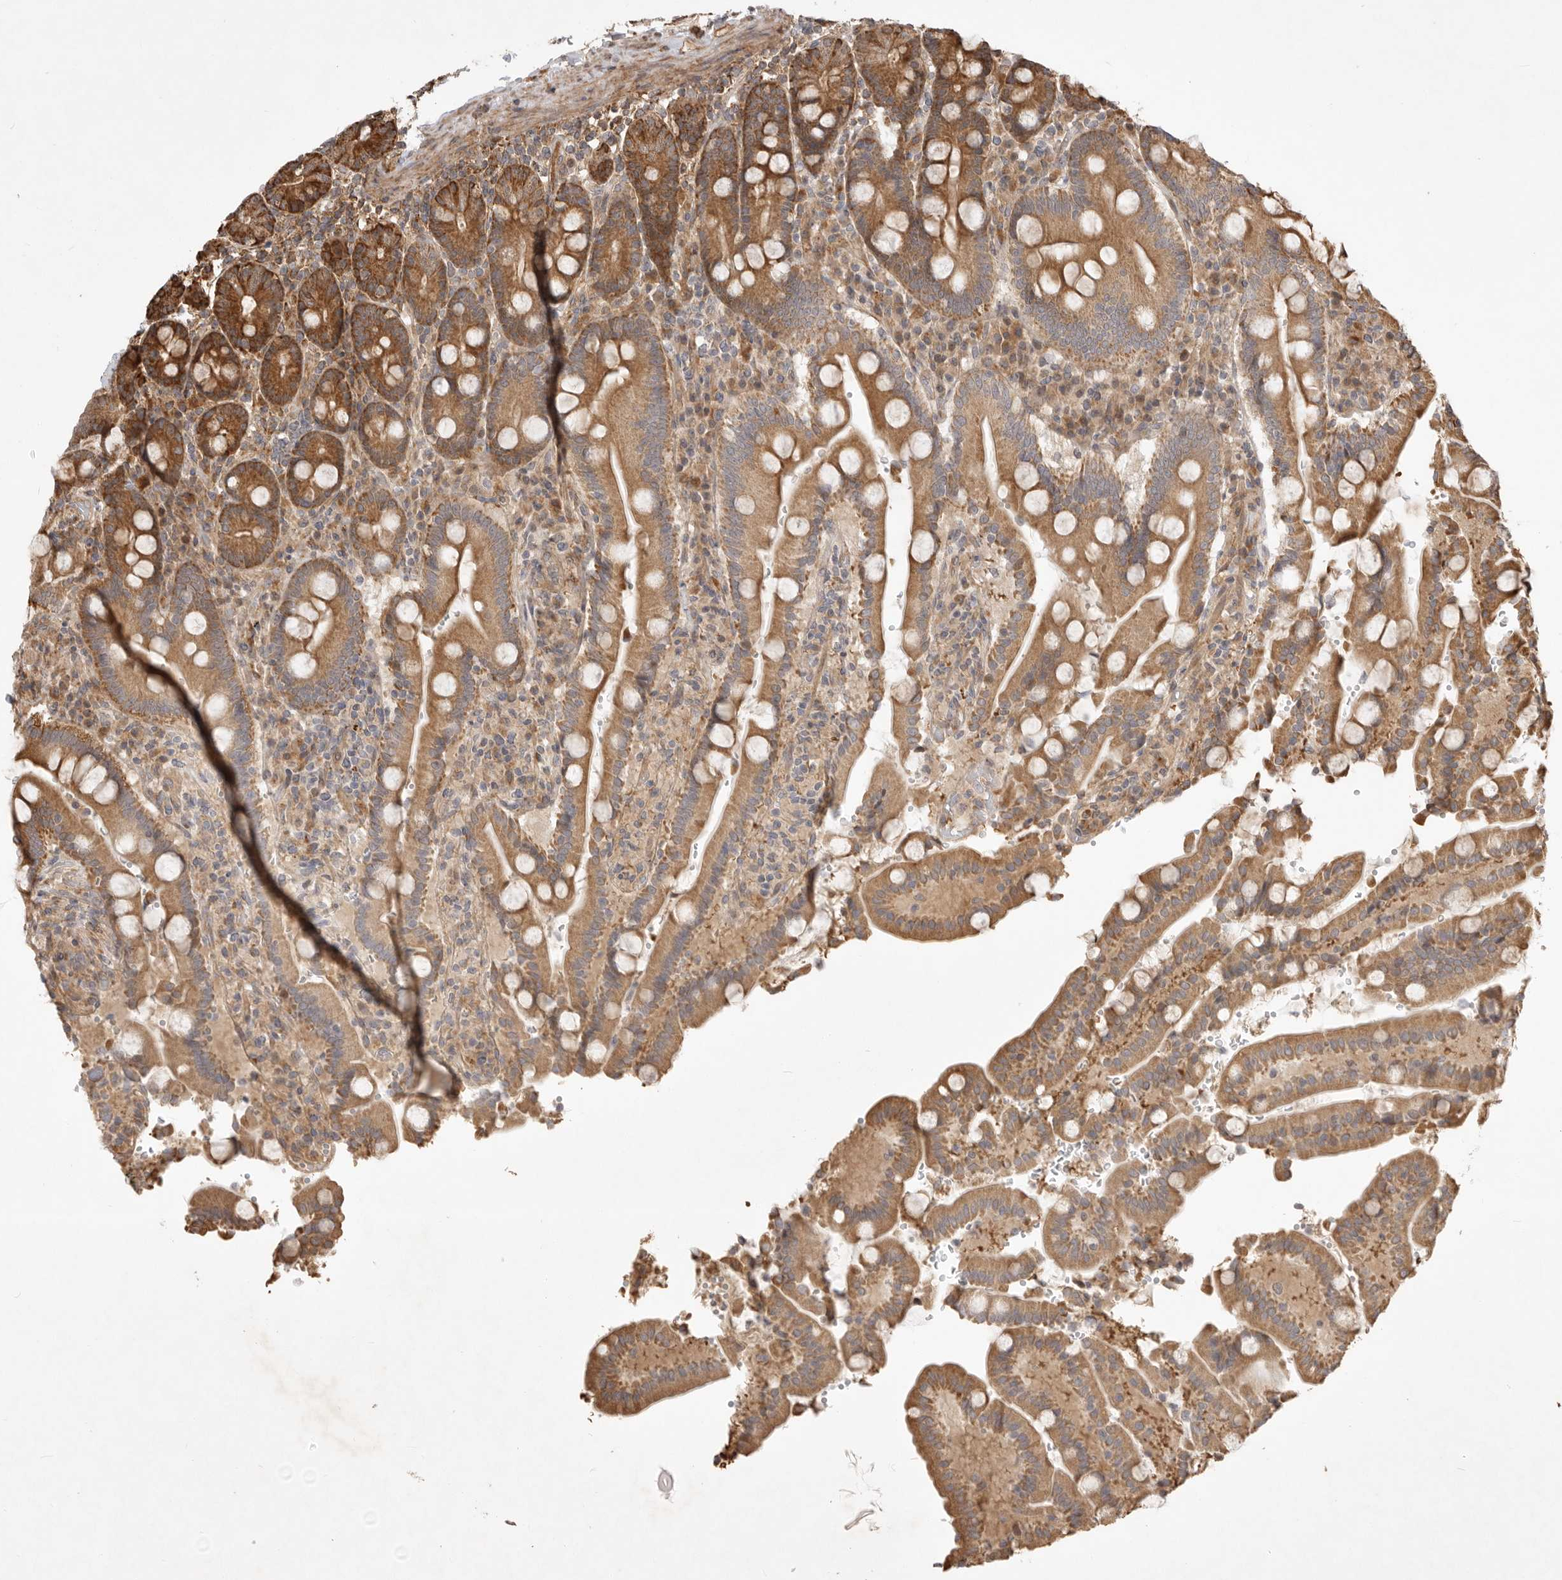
{"staining": {"intensity": "moderate", "quantity": ">75%", "location": "cytoplasmic/membranous"}, "tissue": "duodenum", "cell_type": "Glandular cells", "image_type": "normal", "snomed": [{"axis": "morphology", "description": "Normal tissue, NOS"}, {"axis": "topography", "description": "Small intestine, NOS"}], "caption": "This micrograph demonstrates immunohistochemistry (IHC) staining of normal human duodenum, with medium moderate cytoplasmic/membranous staining in approximately >75% of glandular cells.", "gene": "DPH7", "patient": {"sex": "female", "age": 71}}